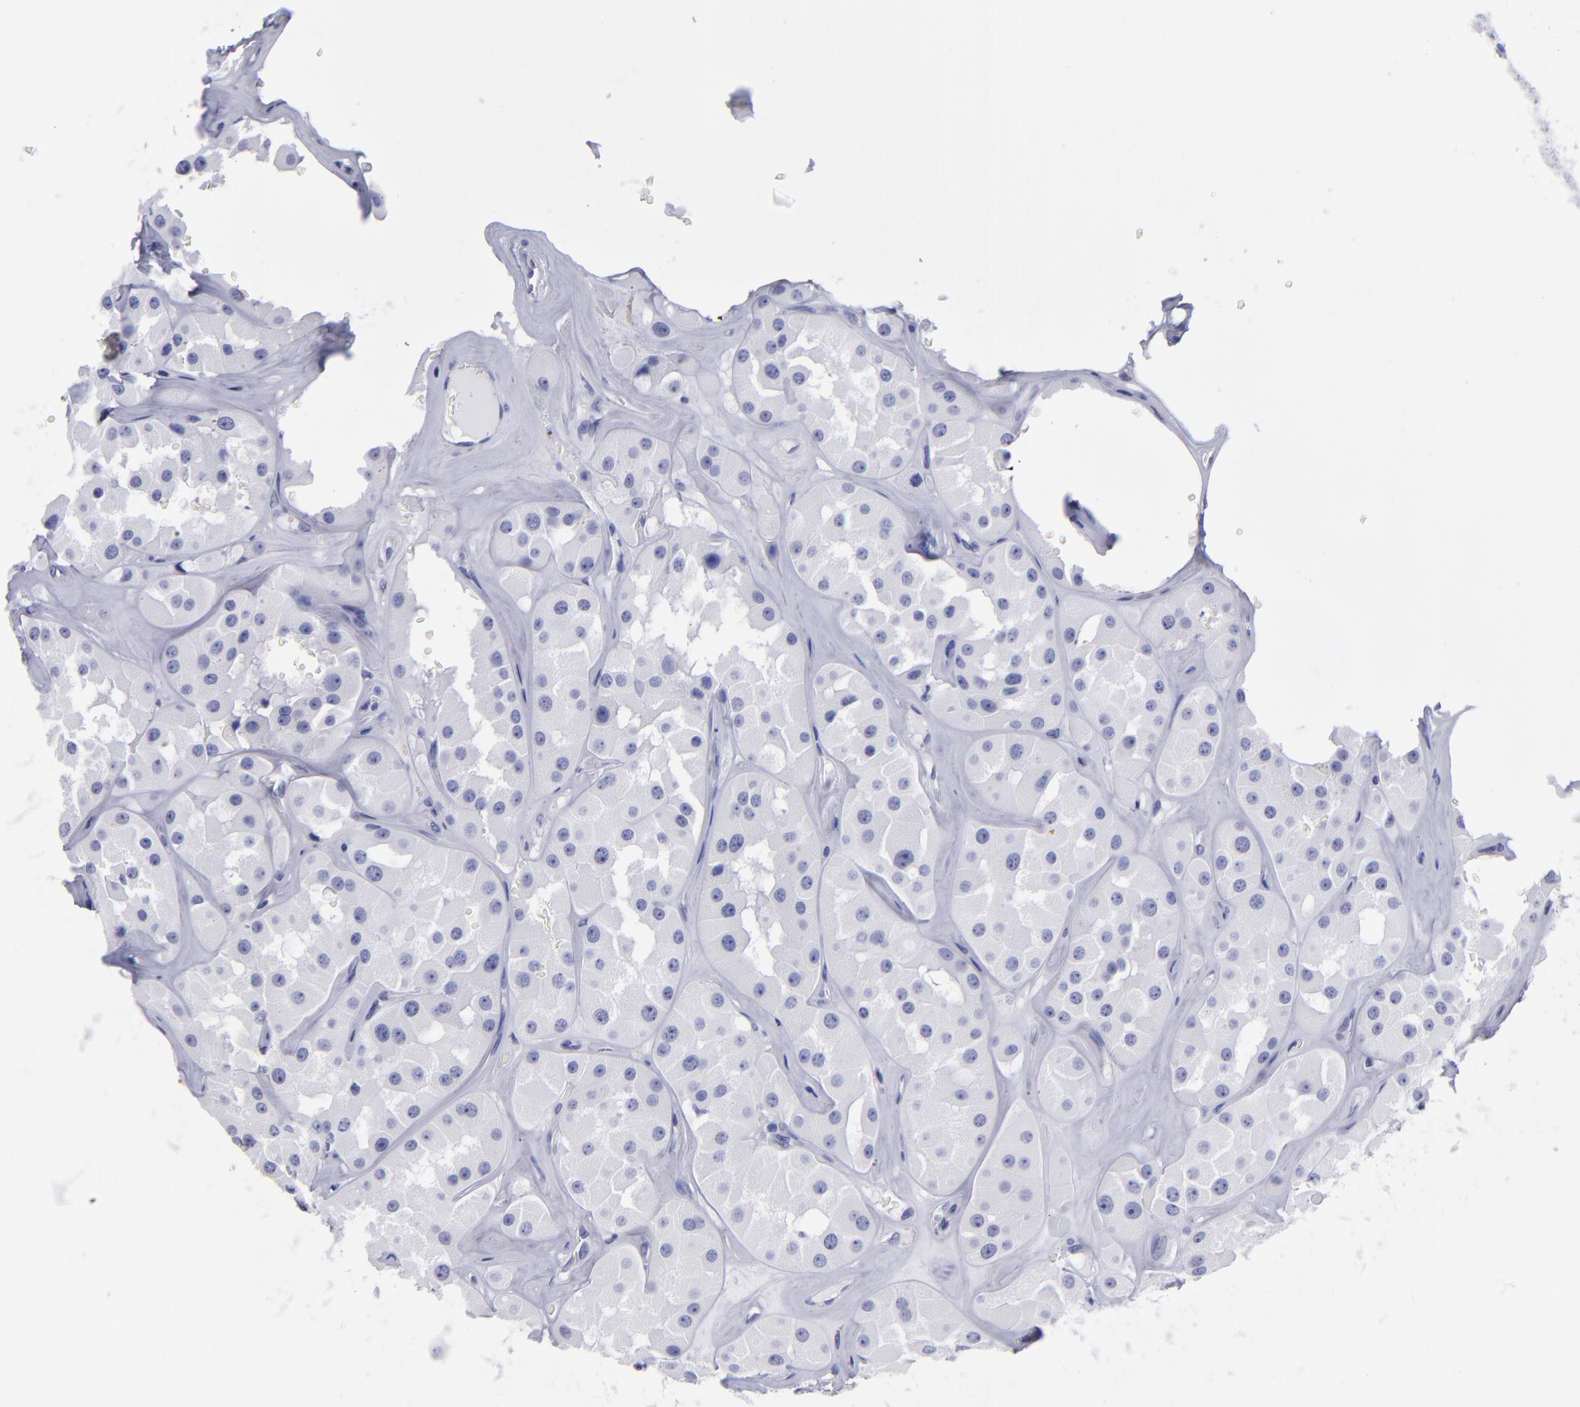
{"staining": {"intensity": "negative", "quantity": "none", "location": "none"}, "tissue": "renal cancer", "cell_type": "Tumor cells", "image_type": "cancer", "snomed": [{"axis": "morphology", "description": "Adenocarcinoma, uncertain malignant potential"}, {"axis": "topography", "description": "Kidney"}], "caption": "Renal cancer was stained to show a protein in brown. There is no significant positivity in tumor cells. (Stains: DAB immunohistochemistry (IHC) with hematoxylin counter stain, Microscopy: brightfield microscopy at high magnification).", "gene": "MB", "patient": {"sex": "male", "age": 63}}